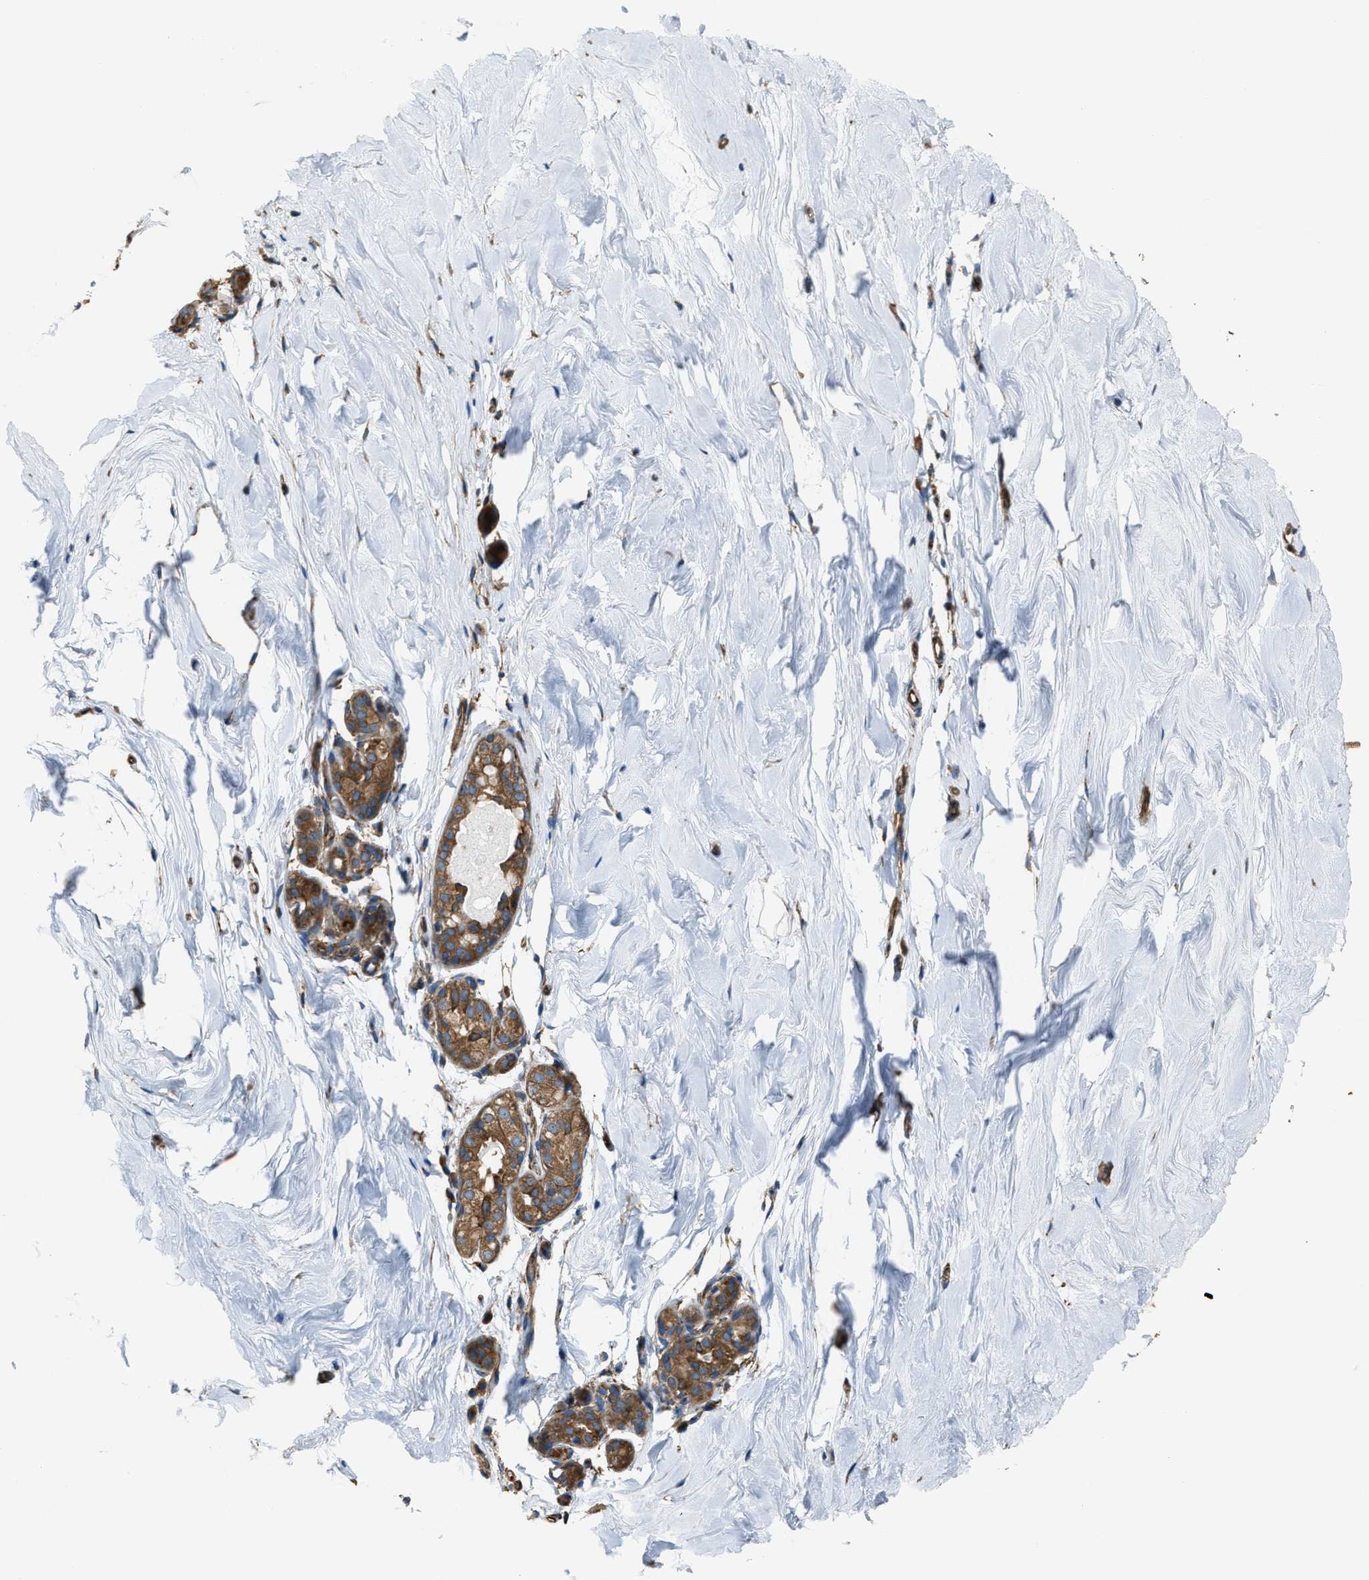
{"staining": {"intensity": "weak", "quantity": "25%-75%", "location": "cytoplasmic/membranous"}, "tissue": "breast", "cell_type": "Adipocytes", "image_type": "normal", "snomed": [{"axis": "morphology", "description": "Normal tissue, NOS"}, {"axis": "topography", "description": "Breast"}], "caption": "Immunohistochemical staining of benign breast reveals 25%-75% levels of weak cytoplasmic/membranous protein positivity in about 25%-75% of adipocytes.", "gene": "TRPC1", "patient": {"sex": "female", "age": 62}}